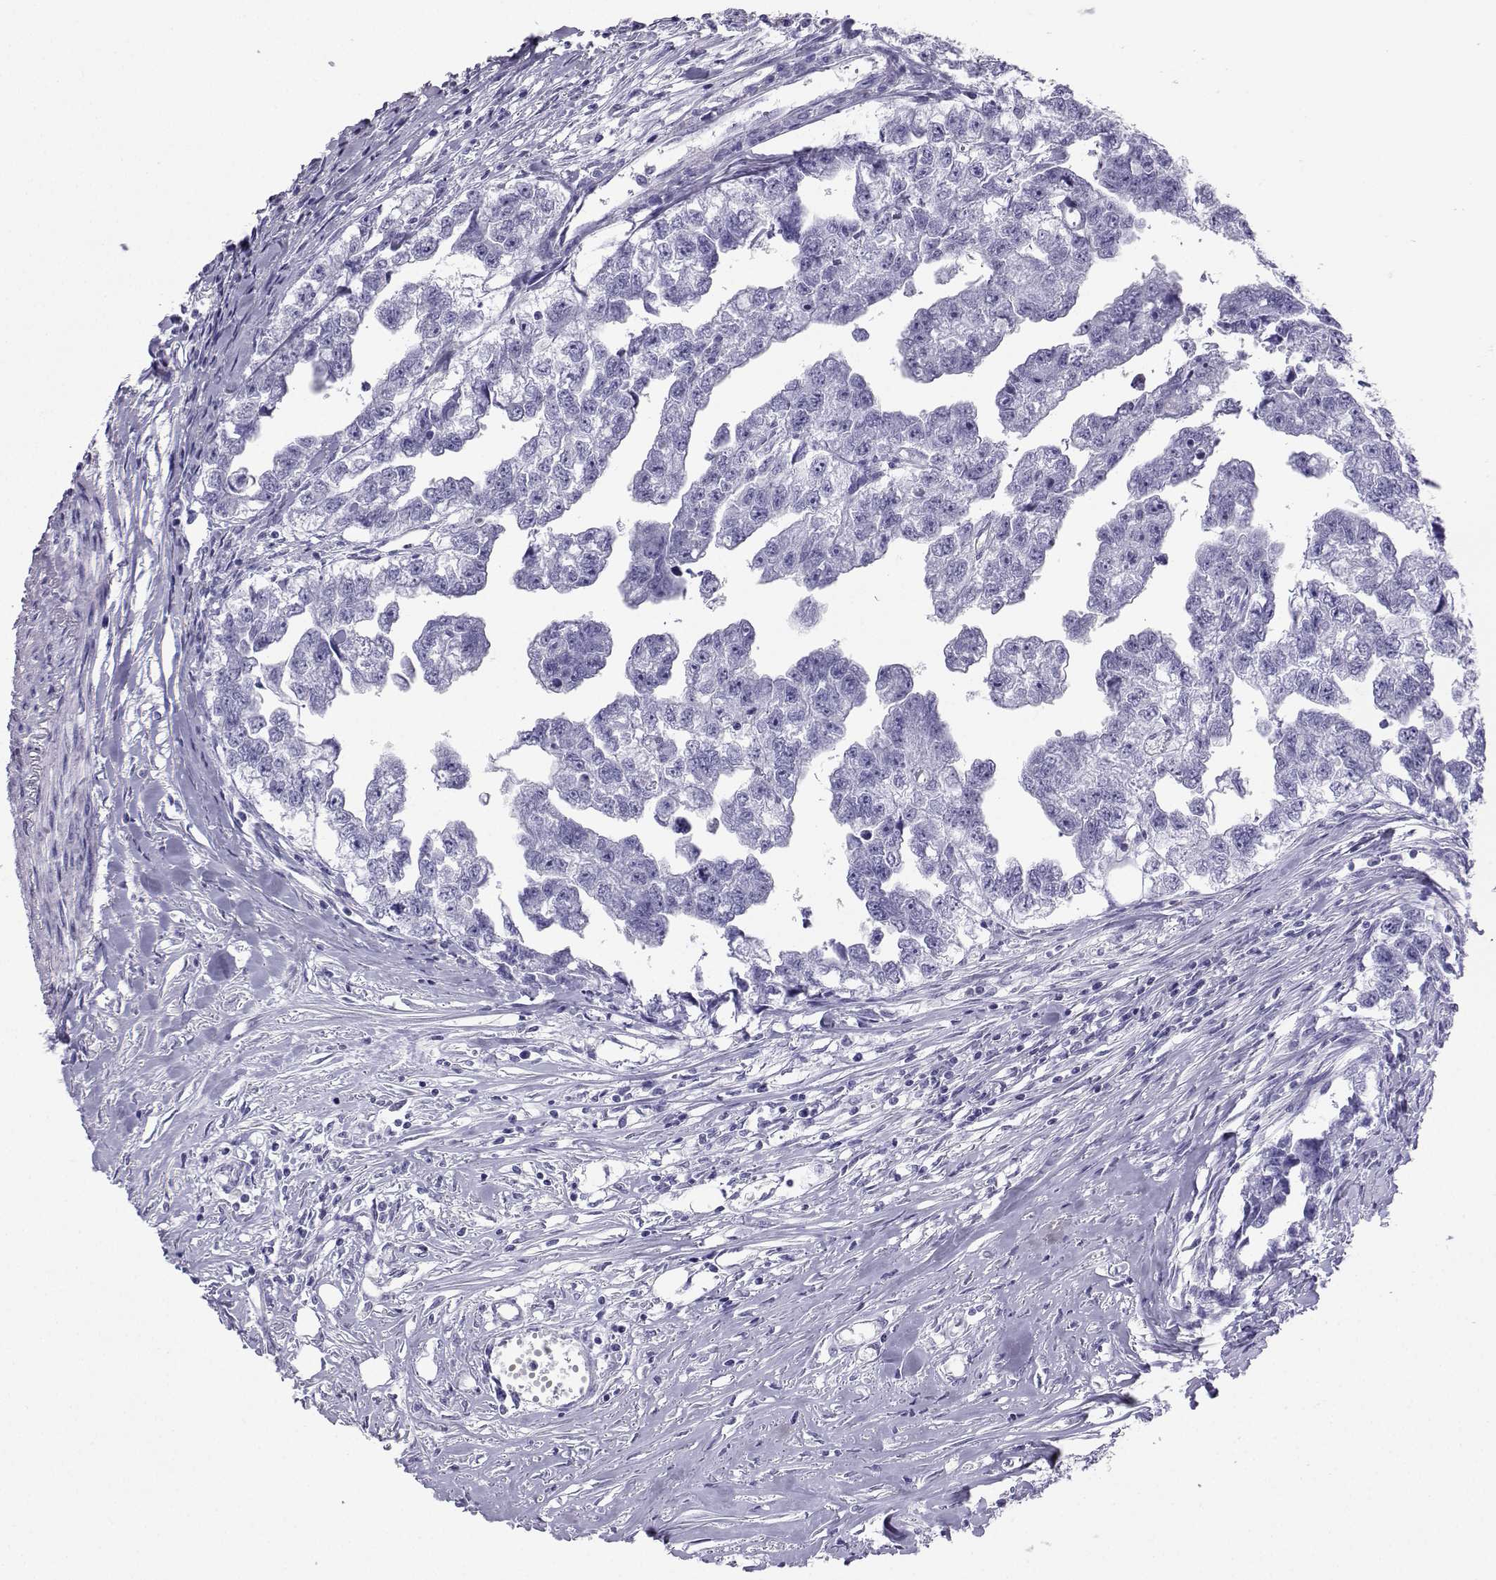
{"staining": {"intensity": "negative", "quantity": "none", "location": "none"}, "tissue": "testis cancer", "cell_type": "Tumor cells", "image_type": "cancer", "snomed": [{"axis": "morphology", "description": "Carcinoma, Embryonal, NOS"}, {"axis": "morphology", "description": "Teratoma, malignant, NOS"}, {"axis": "topography", "description": "Testis"}], "caption": "An immunohistochemistry (IHC) image of testis cancer is shown. There is no staining in tumor cells of testis cancer.", "gene": "LORICRIN", "patient": {"sex": "male", "age": 44}}